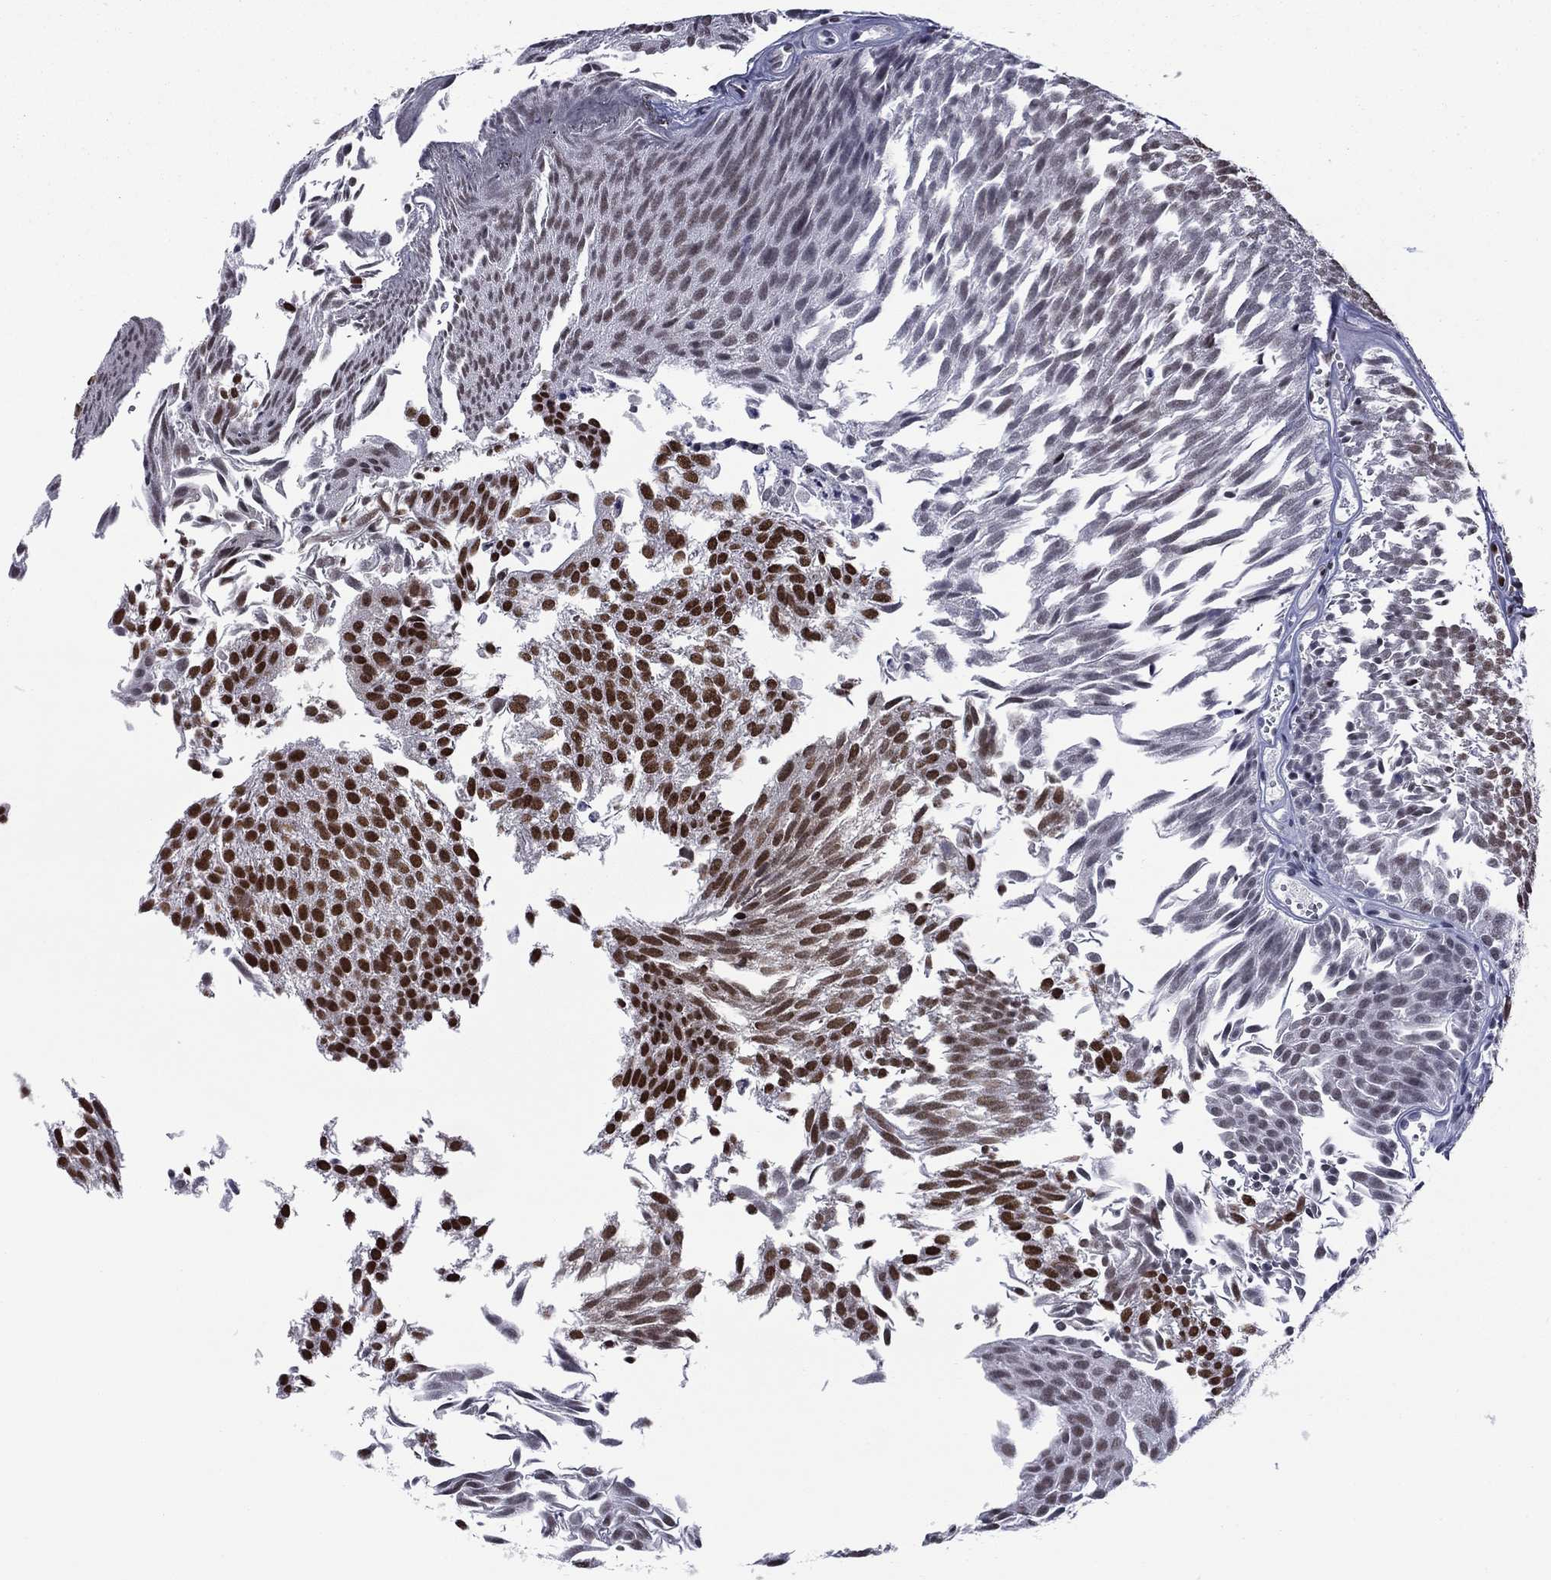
{"staining": {"intensity": "strong", "quantity": ">75%", "location": "nuclear"}, "tissue": "urothelial cancer", "cell_type": "Tumor cells", "image_type": "cancer", "snomed": [{"axis": "morphology", "description": "Urothelial carcinoma, Low grade"}, {"axis": "topography", "description": "Urinary bladder"}], "caption": "The histopathology image reveals a brown stain indicating the presence of a protein in the nuclear of tumor cells in urothelial carcinoma (low-grade). (DAB = brown stain, brightfield microscopy at high magnification).", "gene": "ETV5", "patient": {"sex": "male", "age": 52}}